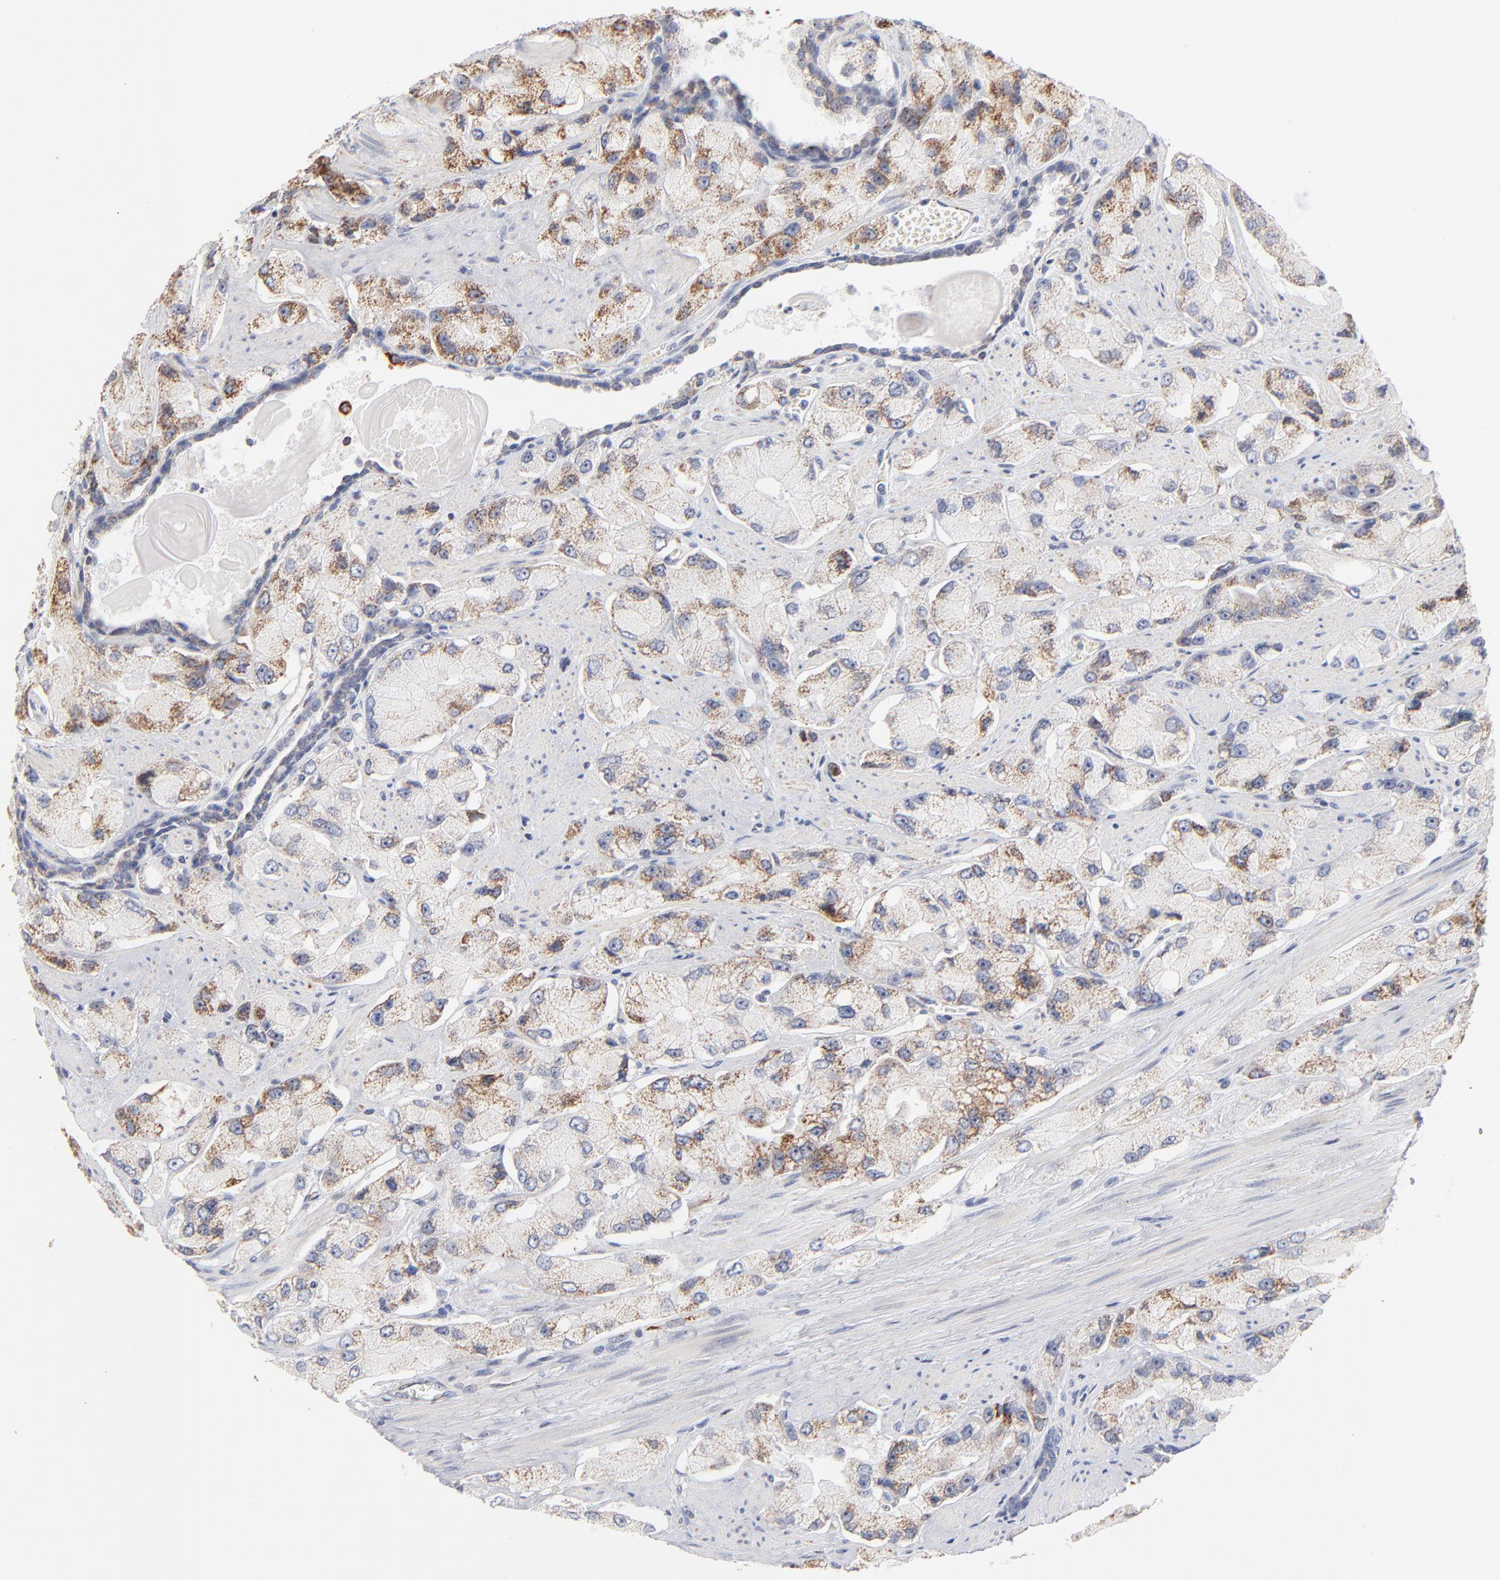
{"staining": {"intensity": "moderate", "quantity": ">75%", "location": "cytoplasmic/membranous"}, "tissue": "prostate cancer", "cell_type": "Tumor cells", "image_type": "cancer", "snomed": [{"axis": "morphology", "description": "Adenocarcinoma, High grade"}, {"axis": "topography", "description": "Prostate"}], "caption": "Immunohistochemical staining of human prostate adenocarcinoma (high-grade) shows moderate cytoplasmic/membranous protein expression in about >75% of tumor cells.", "gene": "MRPL58", "patient": {"sex": "male", "age": 58}}